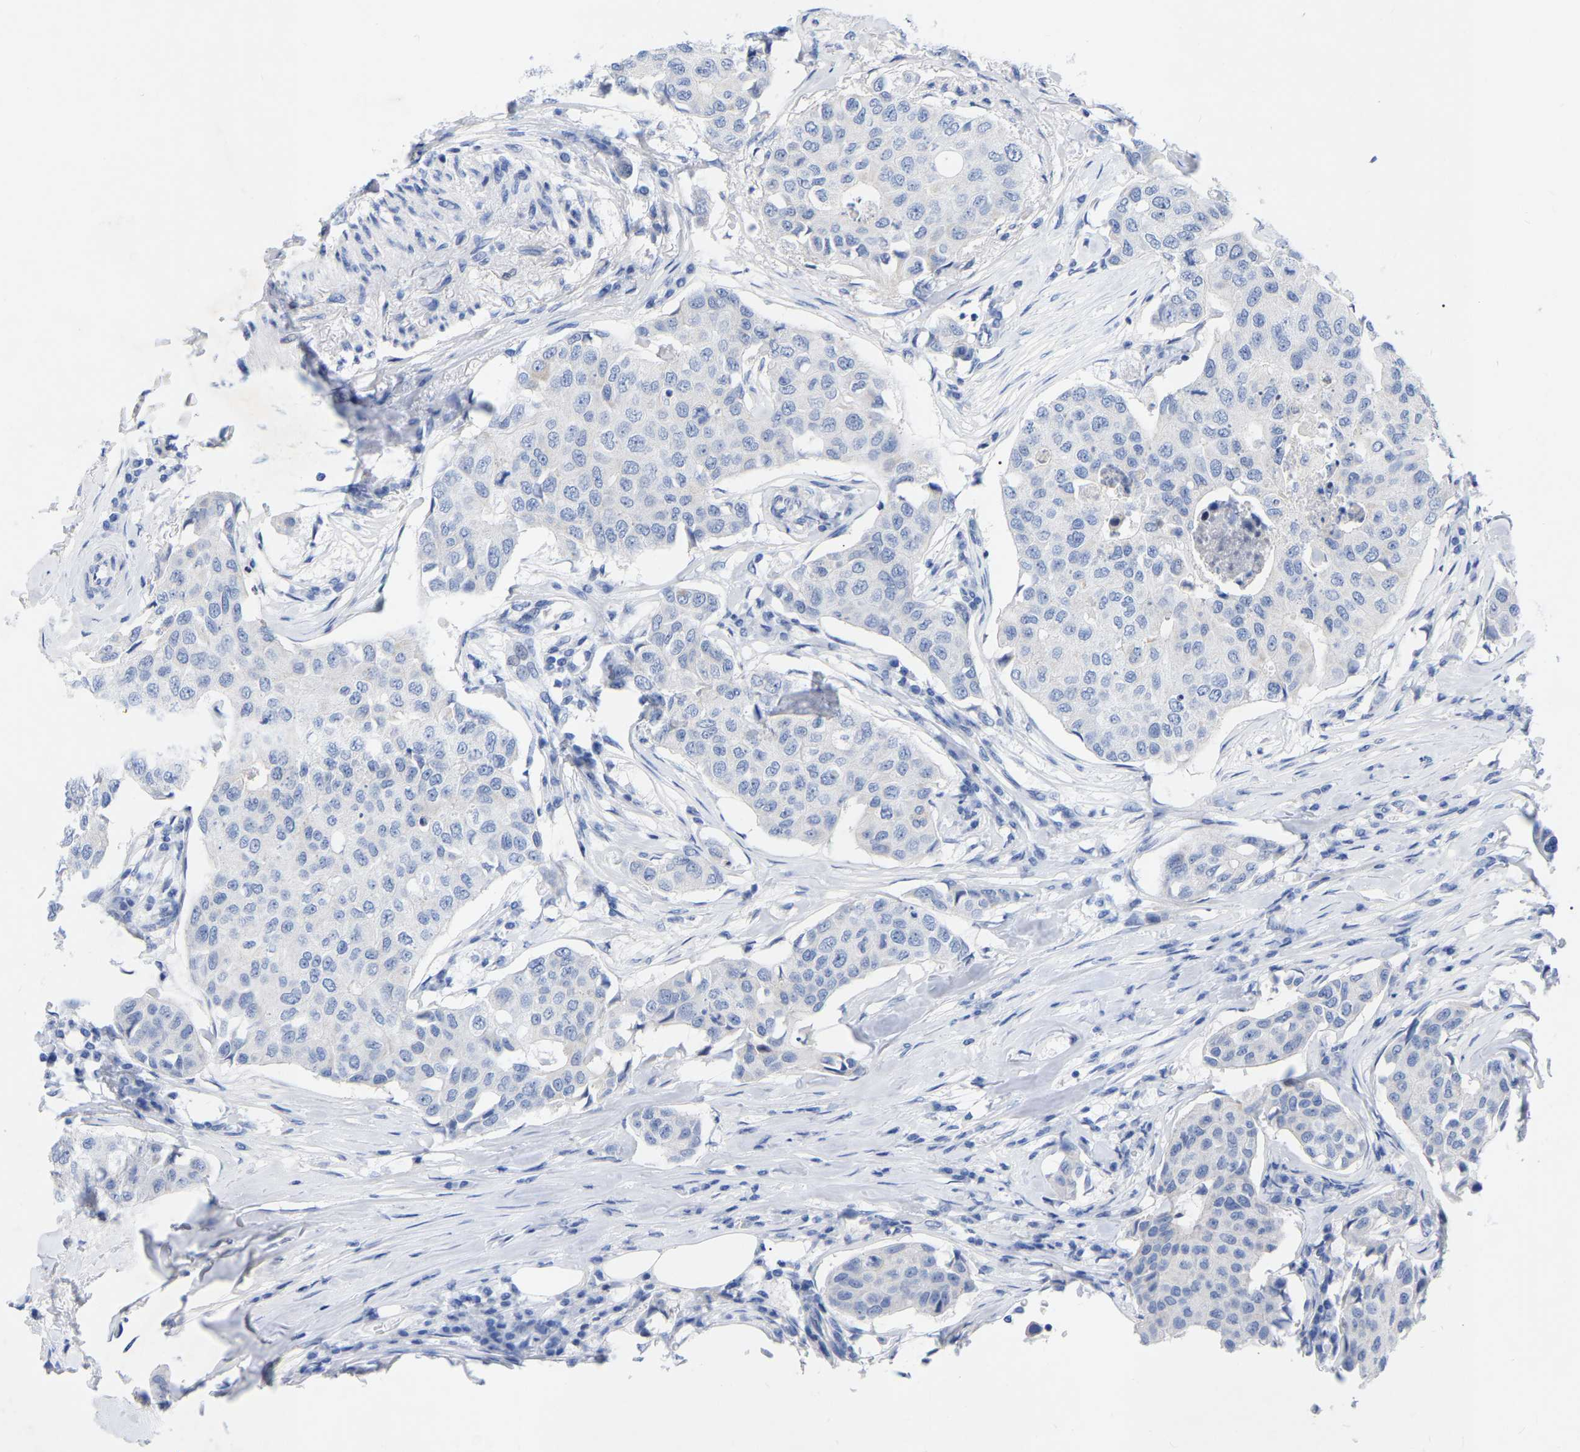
{"staining": {"intensity": "negative", "quantity": "none", "location": "none"}, "tissue": "breast cancer", "cell_type": "Tumor cells", "image_type": "cancer", "snomed": [{"axis": "morphology", "description": "Duct carcinoma"}, {"axis": "topography", "description": "Breast"}], "caption": "A high-resolution histopathology image shows IHC staining of breast intraductal carcinoma, which shows no significant expression in tumor cells. (DAB (3,3'-diaminobenzidine) immunohistochemistry, high magnification).", "gene": "ZNF629", "patient": {"sex": "female", "age": 80}}